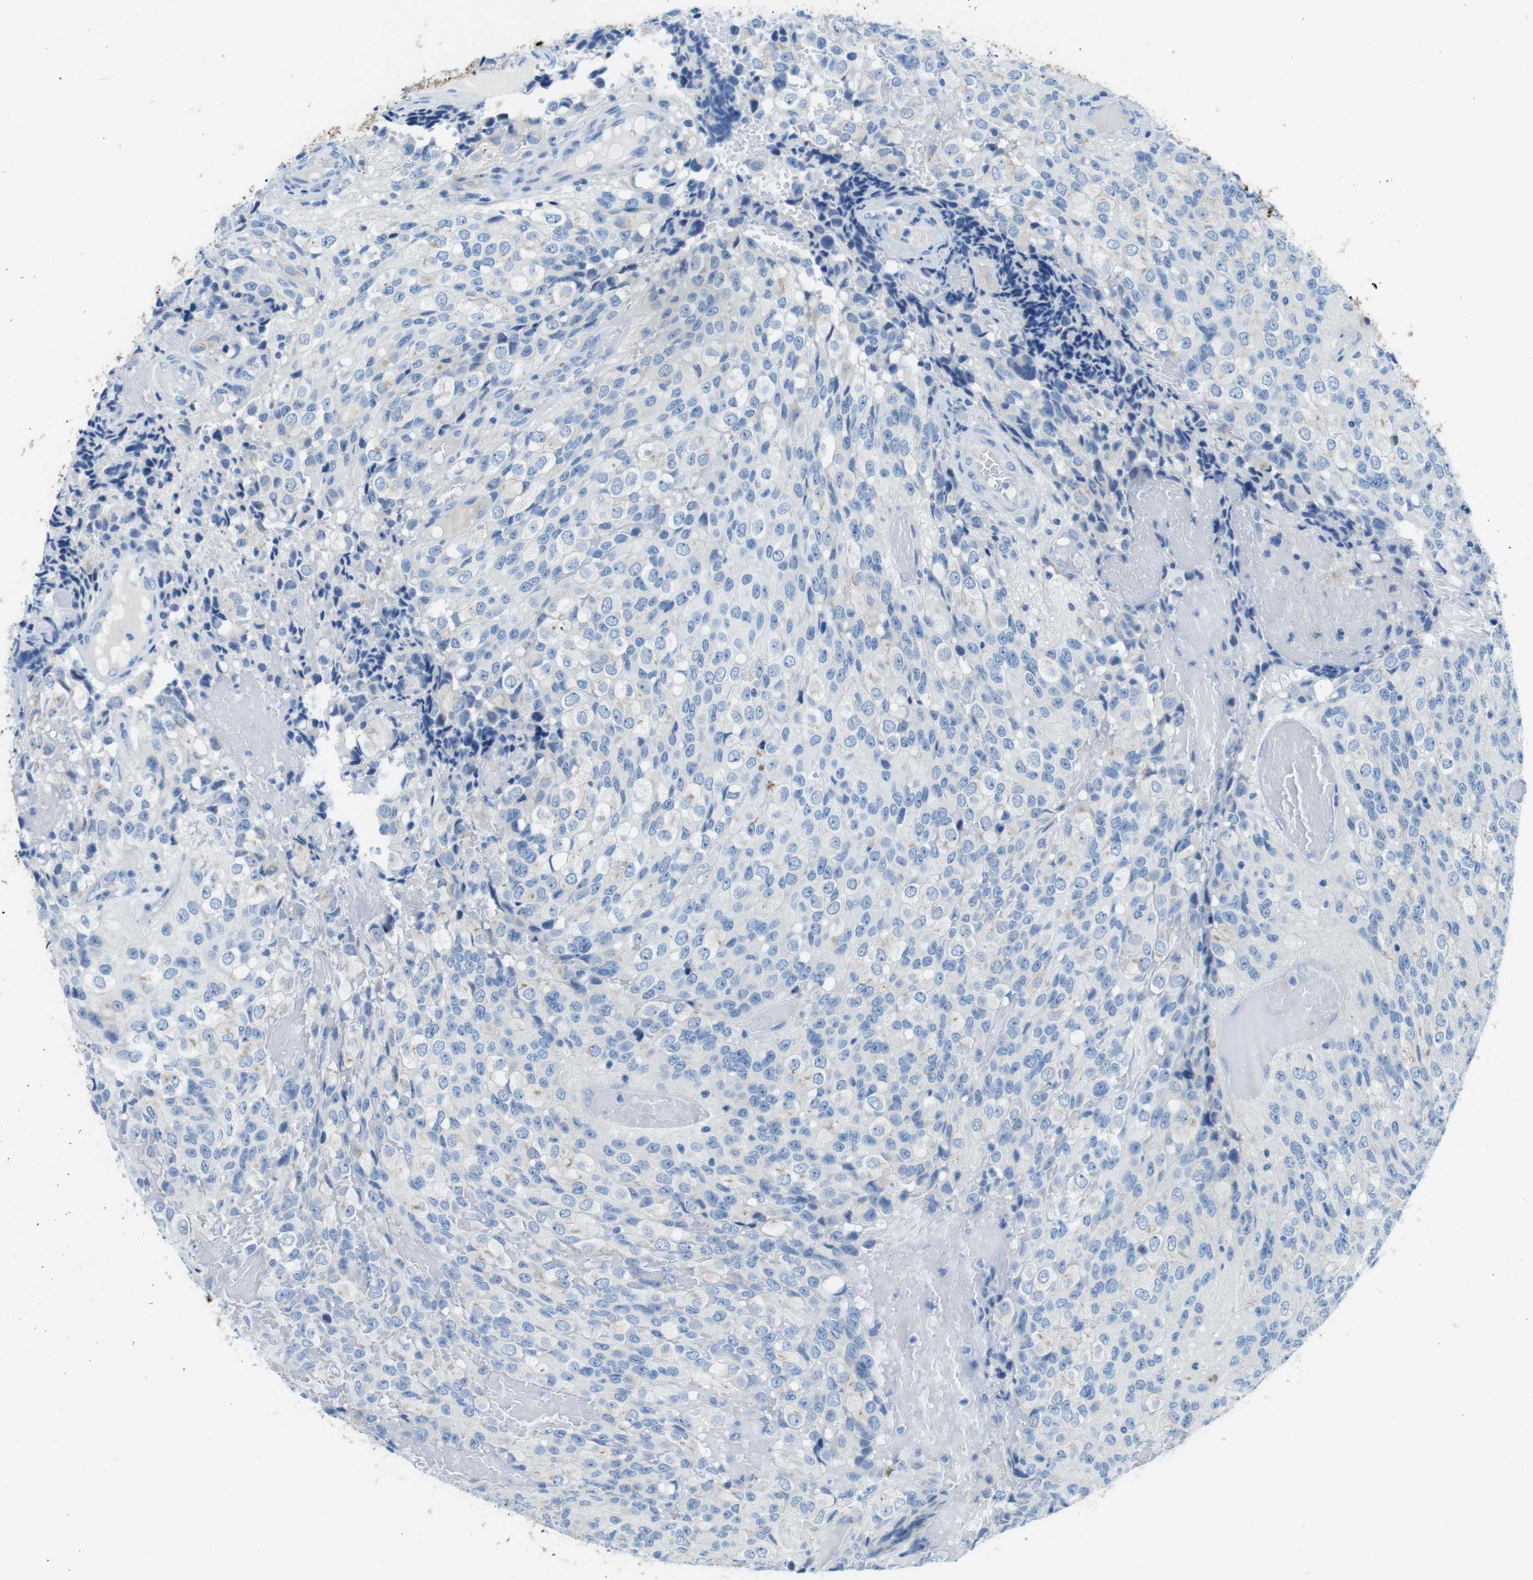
{"staining": {"intensity": "negative", "quantity": "none", "location": "none"}, "tissue": "glioma", "cell_type": "Tumor cells", "image_type": "cancer", "snomed": [{"axis": "morphology", "description": "Glioma, malignant, High grade"}, {"axis": "topography", "description": "Brain"}], "caption": "This is an immunohistochemistry (IHC) image of glioma. There is no staining in tumor cells.", "gene": "GAP43", "patient": {"sex": "male", "age": 32}}